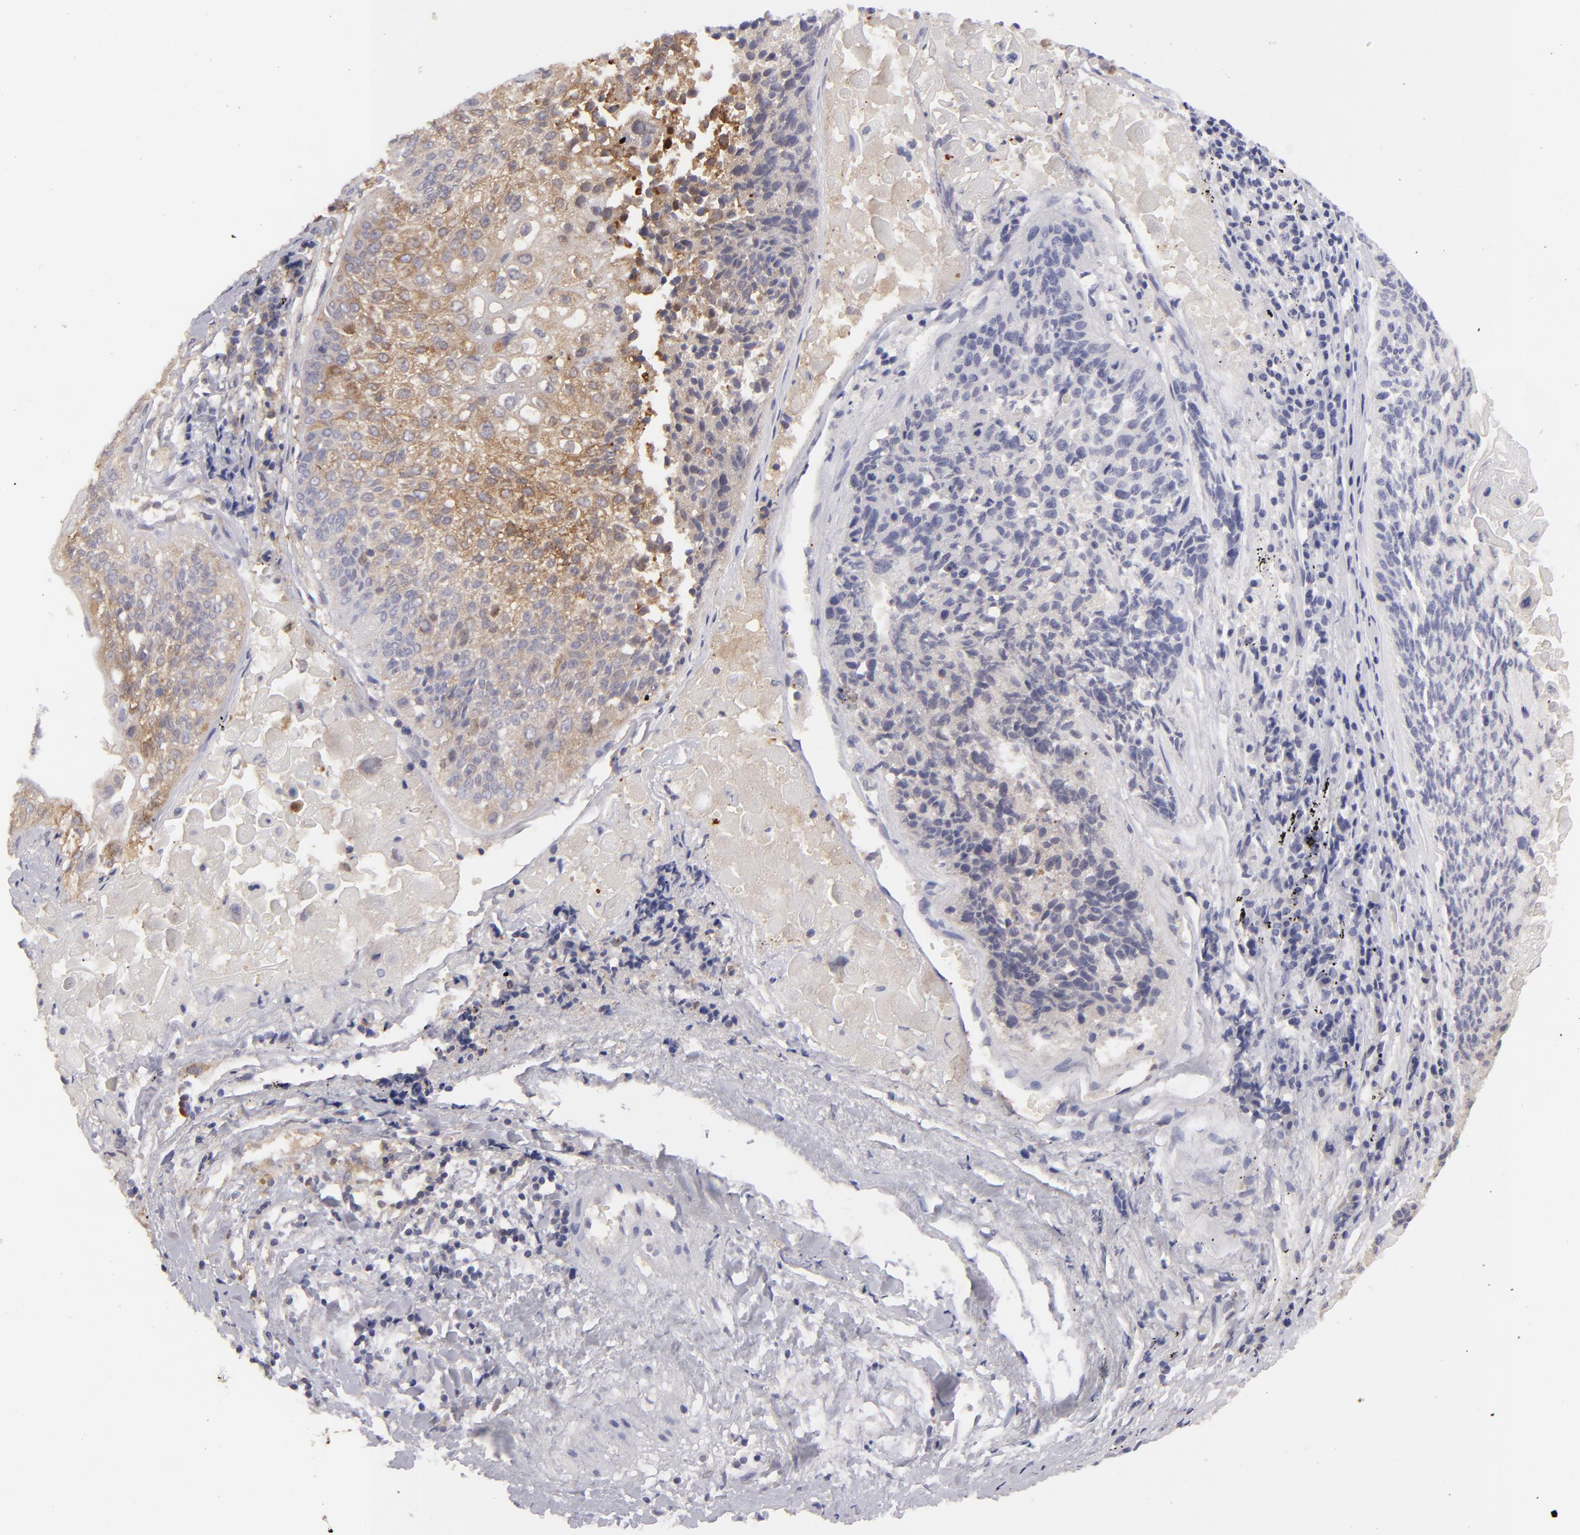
{"staining": {"intensity": "moderate", "quantity": "25%-75%", "location": "cytoplasmic/membranous"}, "tissue": "lung cancer", "cell_type": "Tumor cells", "image_type": "cancer", "snomed": [{"axis": "morphology", "description": "Adenocarcinoma, NOS"}, {"axis": "topography", "description": "Lung"}], "caption": "Protein staining of lung cancer tissue shows moderate cytoplasmic/membranous expression in about 25%-75% of tumor cells.", "gene": "MMP10", "patient": {"sex": "male", "age": 60}}